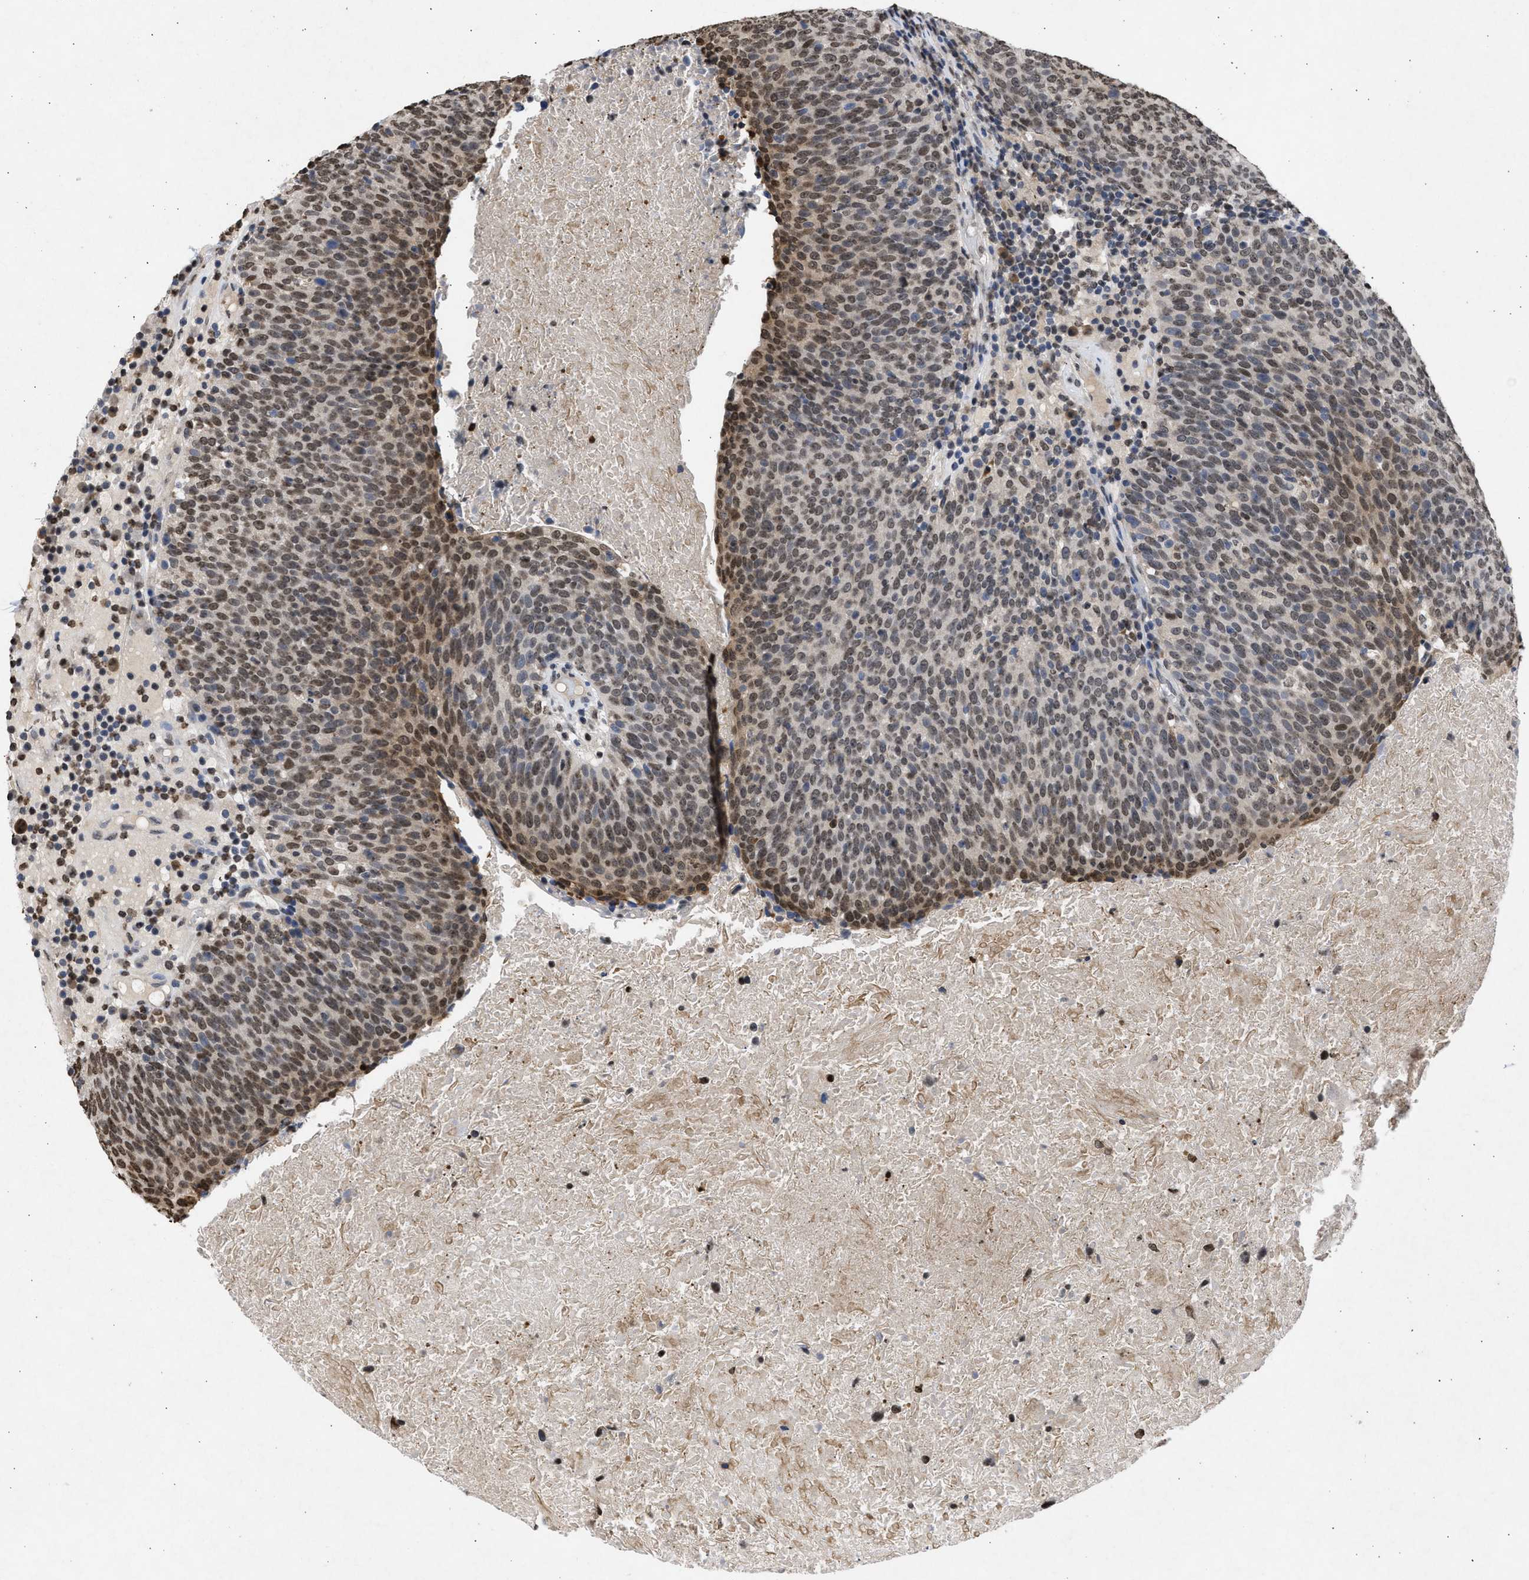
{"staining": {"intensity": "moderate", "quantity": "25%-75%", "location": "nuclear"}, "tissue": "head and neck cancer", "cell_type": "Tumor cells", "image_type": "cancer", "snomed": [{"axis": "morphology", "description": "Squamous cell carcinoma, NOS"}, {"axis": "morphology", "description": "Squamous cell carcinoma, metastatic, NOS"}, {"axis": "topography", "description": "Lymph node"}, {"axis": "topography", "description": "Head-Neck"}], "caption": "There is medium levels of moderate nuclear staining in tumor cells of metastatic squamous cell carcinoma (head and neck), as demonstrated by immunohistochemical staining (brown color).", "gene": "NUP35", "patient": {"sex": "male", "age": 62}}